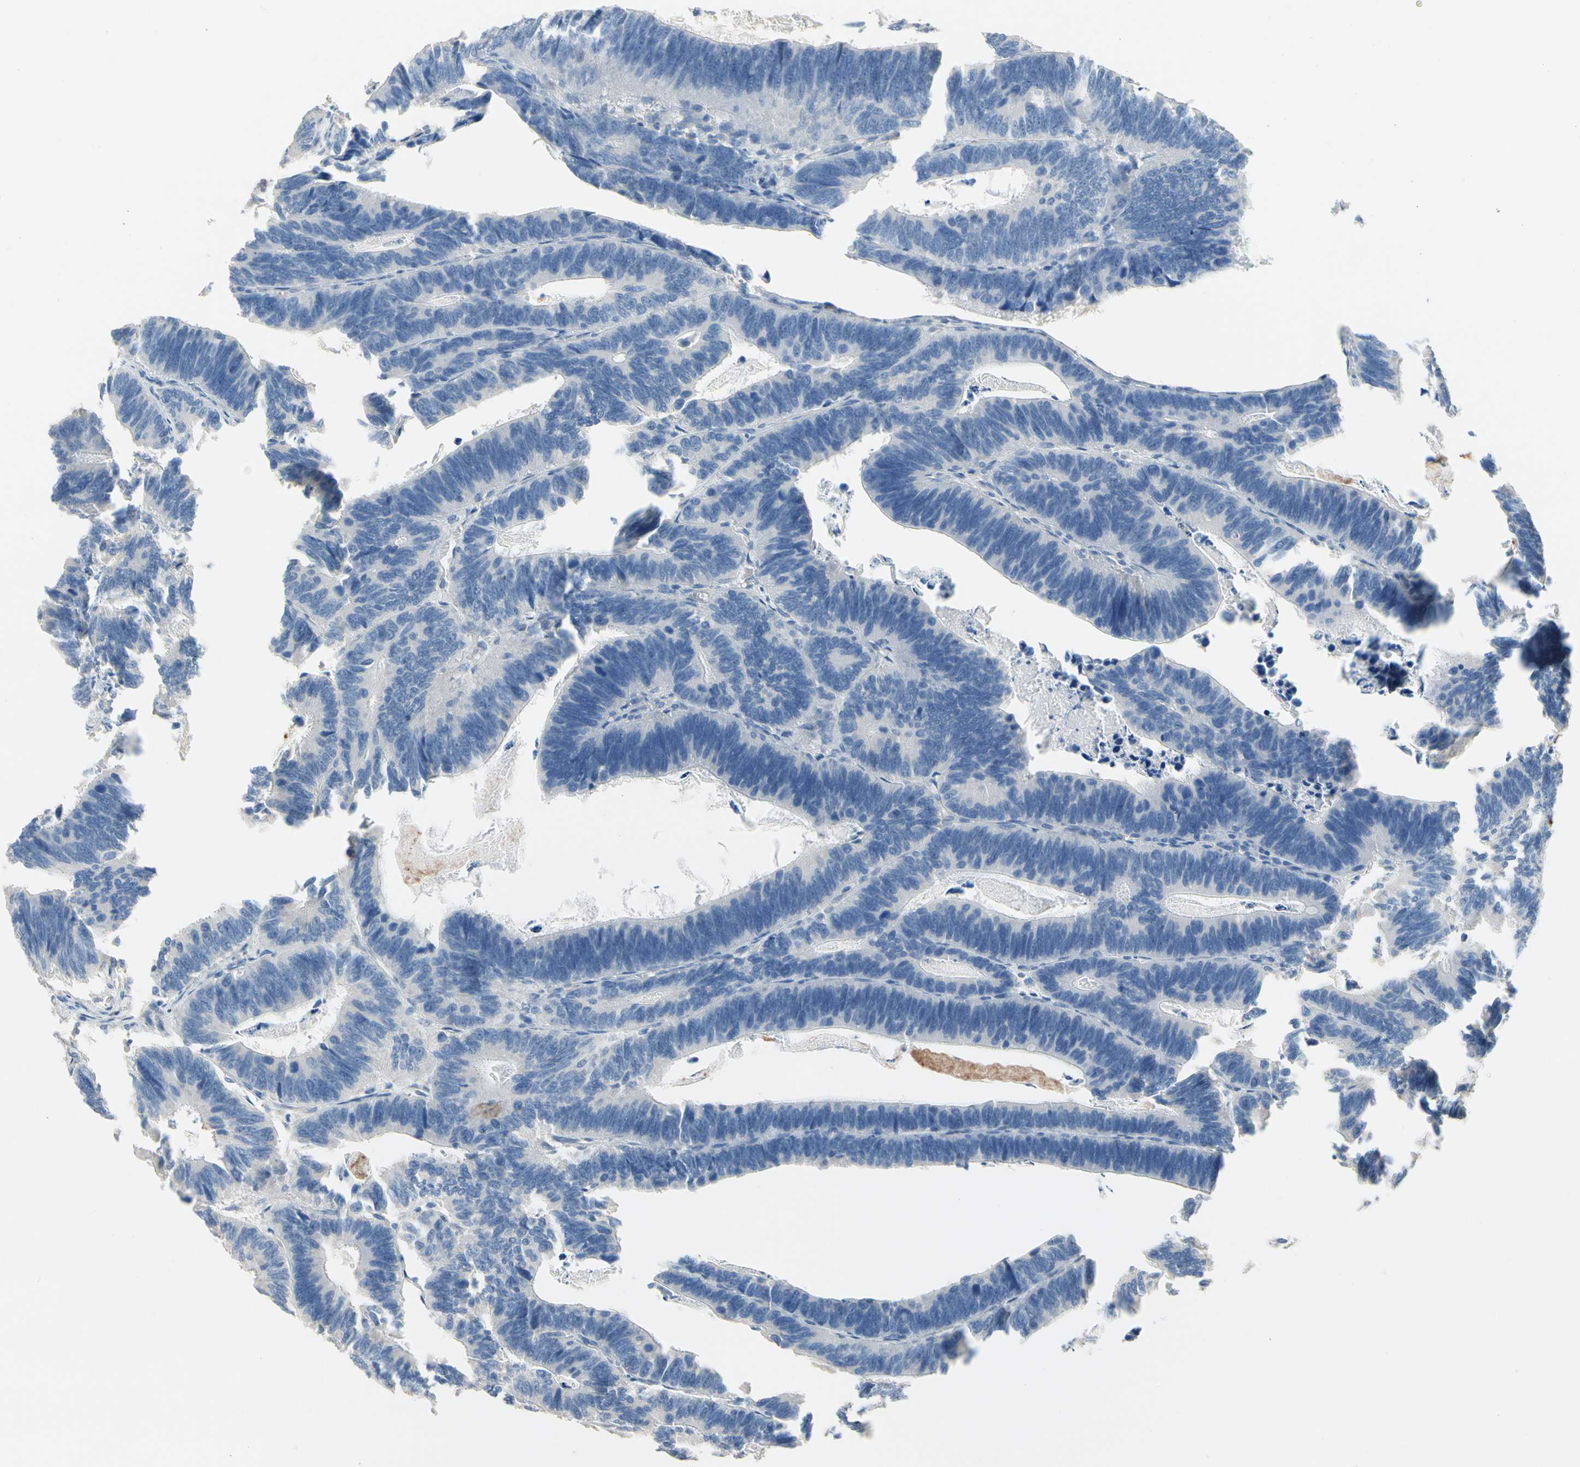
{"staining": {"intensity": "negative", "quantity": "none", "location": "none"}, "tissue": "colorectal cancer", "cell_type": "Tumor cells", "image_type": "cancer", "snomed": [{"axis": "morphology", "description": "Adenocarcinoma, NOS"}, {"axis": "topography", "description": "Colon"}], "caption": "Tumor cells are negative for brown protein staining in colorectal adenocarcinoma.", "gene": "BBOX1", "patient": {"sex": "male", "age": 72}}